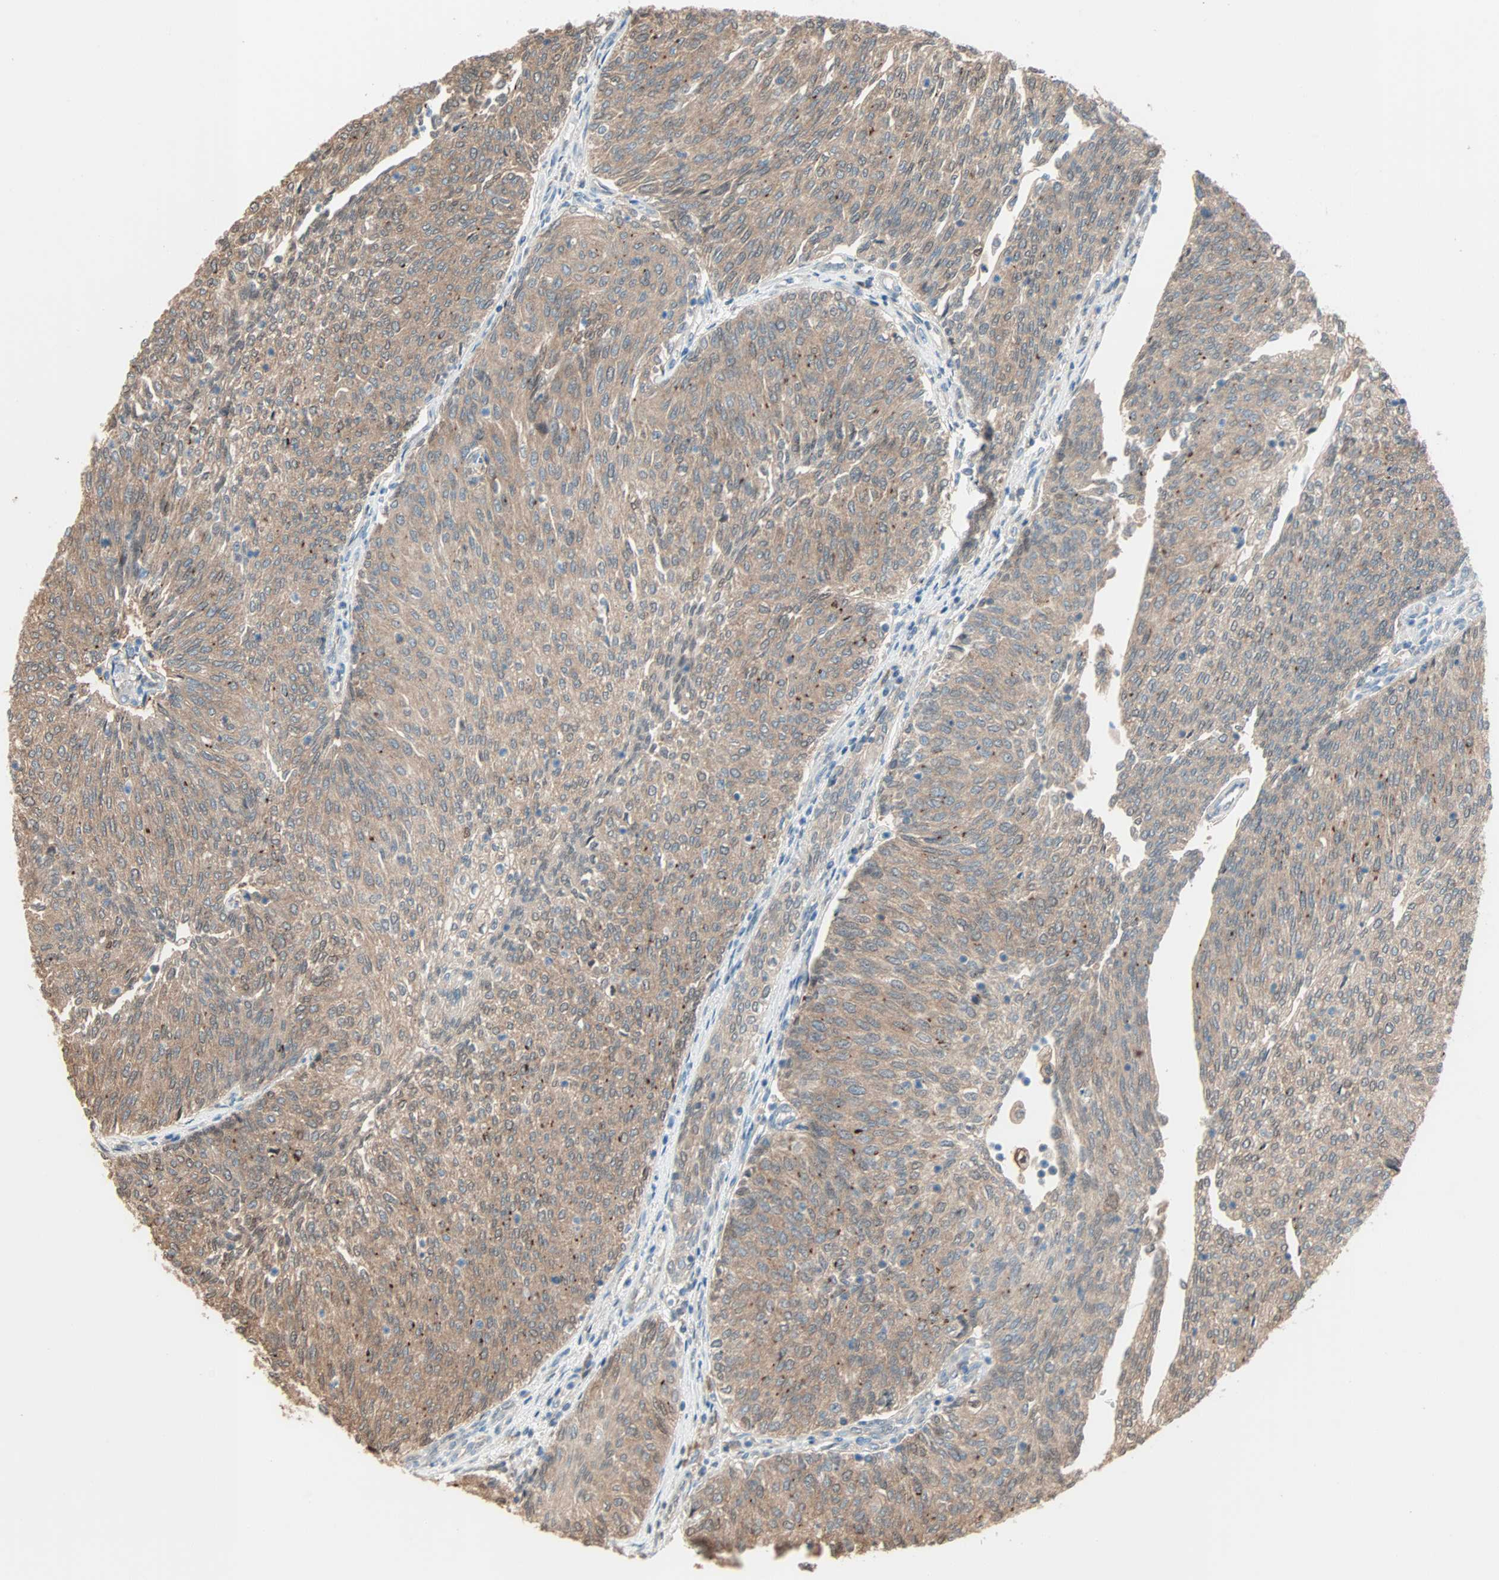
{"staining": {"intensity": "moderate", "quantity": ">75%", "location": "cytoplasmic/membranous"}, "tissue": "urothelial cancer", "cell_type": "Tumor cells", "image_type": "cancer", "snomed": [{"axis": "morphology", "description": "Urothelial carcinoma, Low grade"}, {"axis": "topography", "description": "Urinary bladder"}], "caption": "A photomicrograph of human urothelial cancer stained for a protein reveals moderate cytoplasmic/membranous brown staining in tumor cells.", "gene": "PRDX1", "patient": {"sex": "female", "age": 79}}